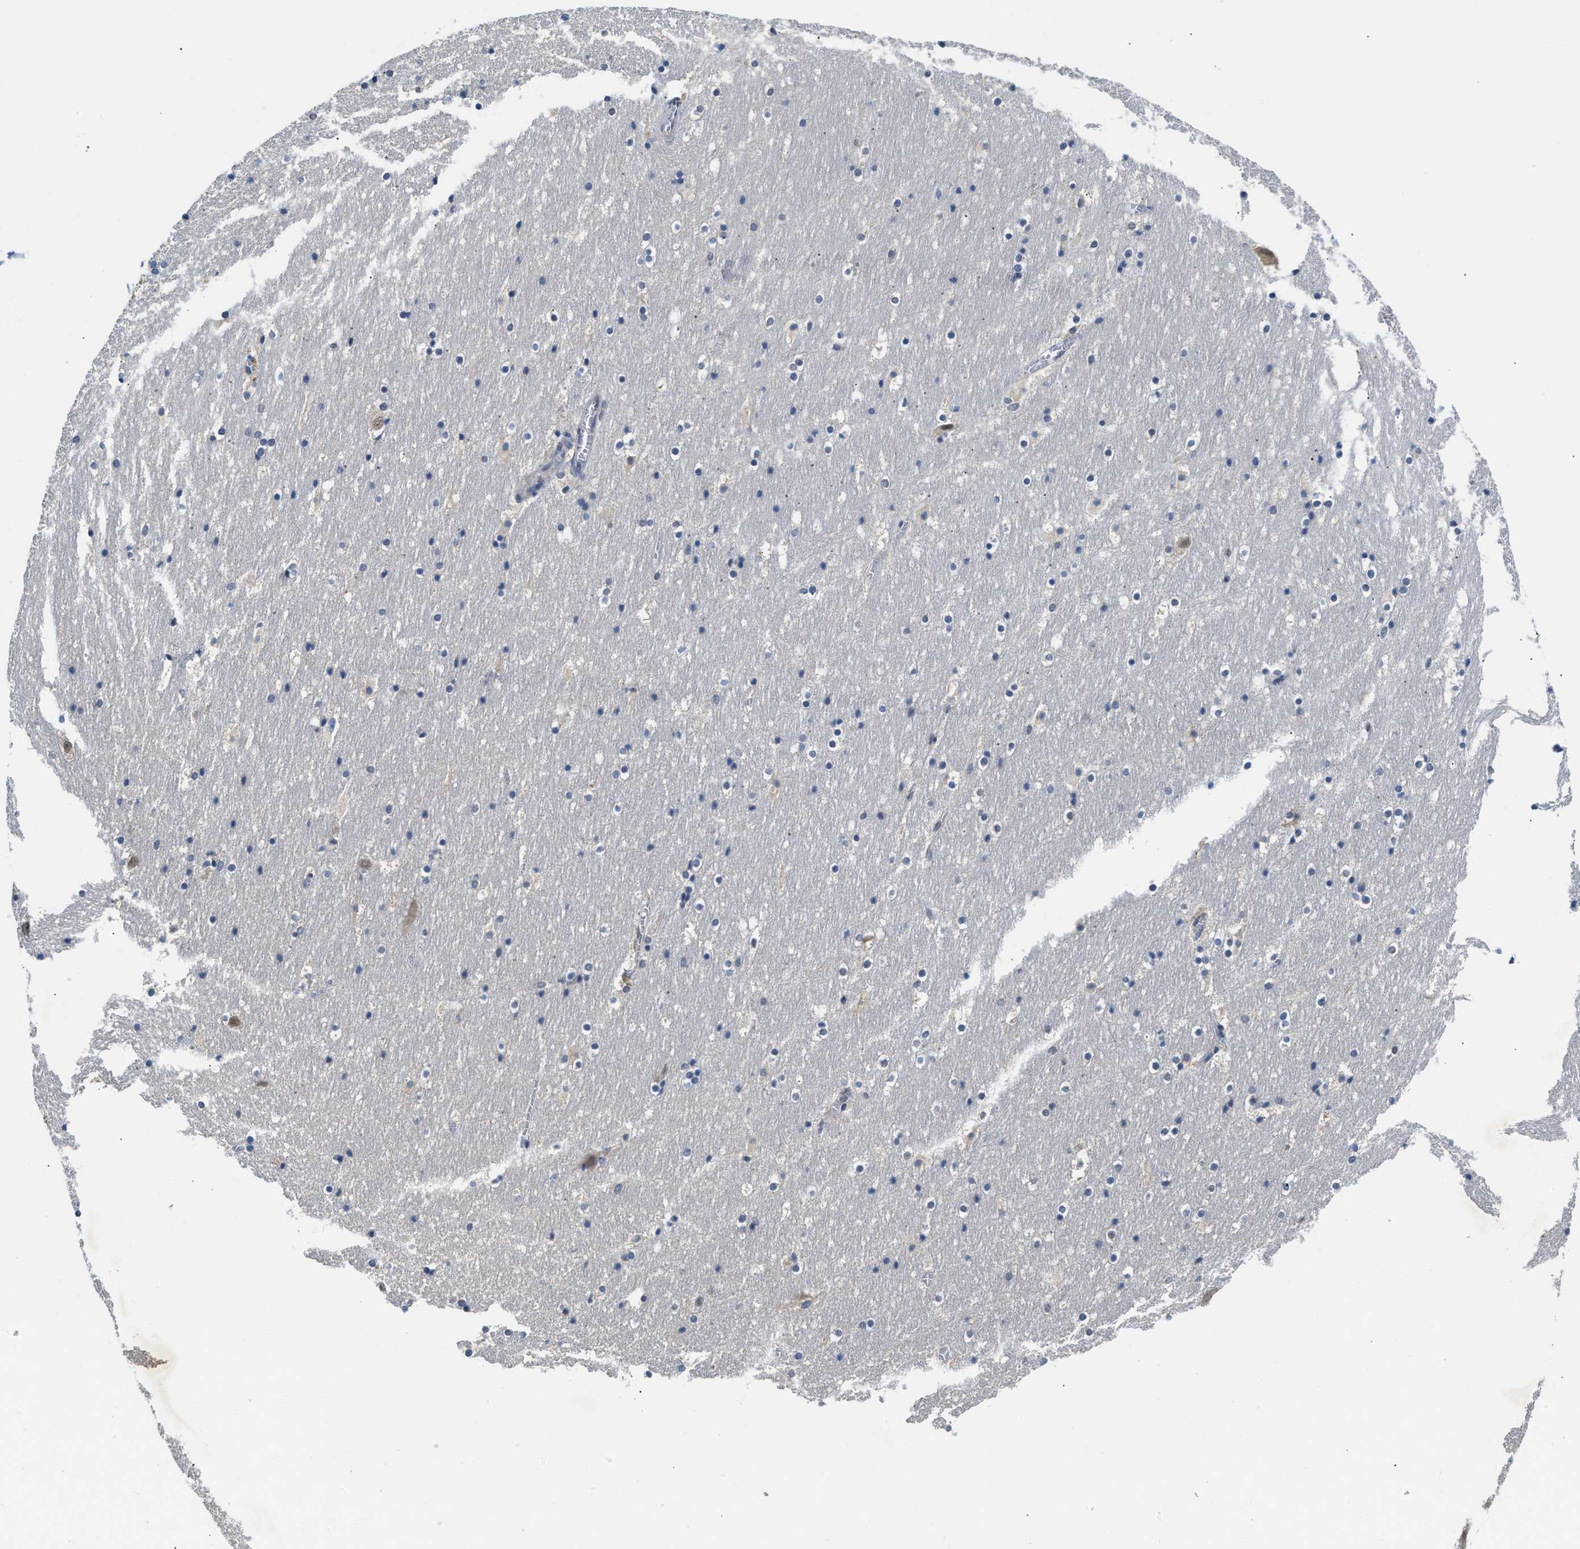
{"staining": {"intensity": "negative", "quantity": "none", "location": "none"}, "tissue": "hippocampus", "cell_type": "Glial cells", "image_type": "normal", "snomed": [{"axis": "morphology", "description": "Normal tissue, NOS"}, {"axis": "topography", "description": "Hippocampus"}], "caption": "High power microscopy histopathology image of an immunohistochemistry (IHC) image of normal hippocampus, revealing no significant staining in glial cells. Nuclei are stained in blue.", "gene": "INHA", "patient": {"sex": "male", "age": 45}}